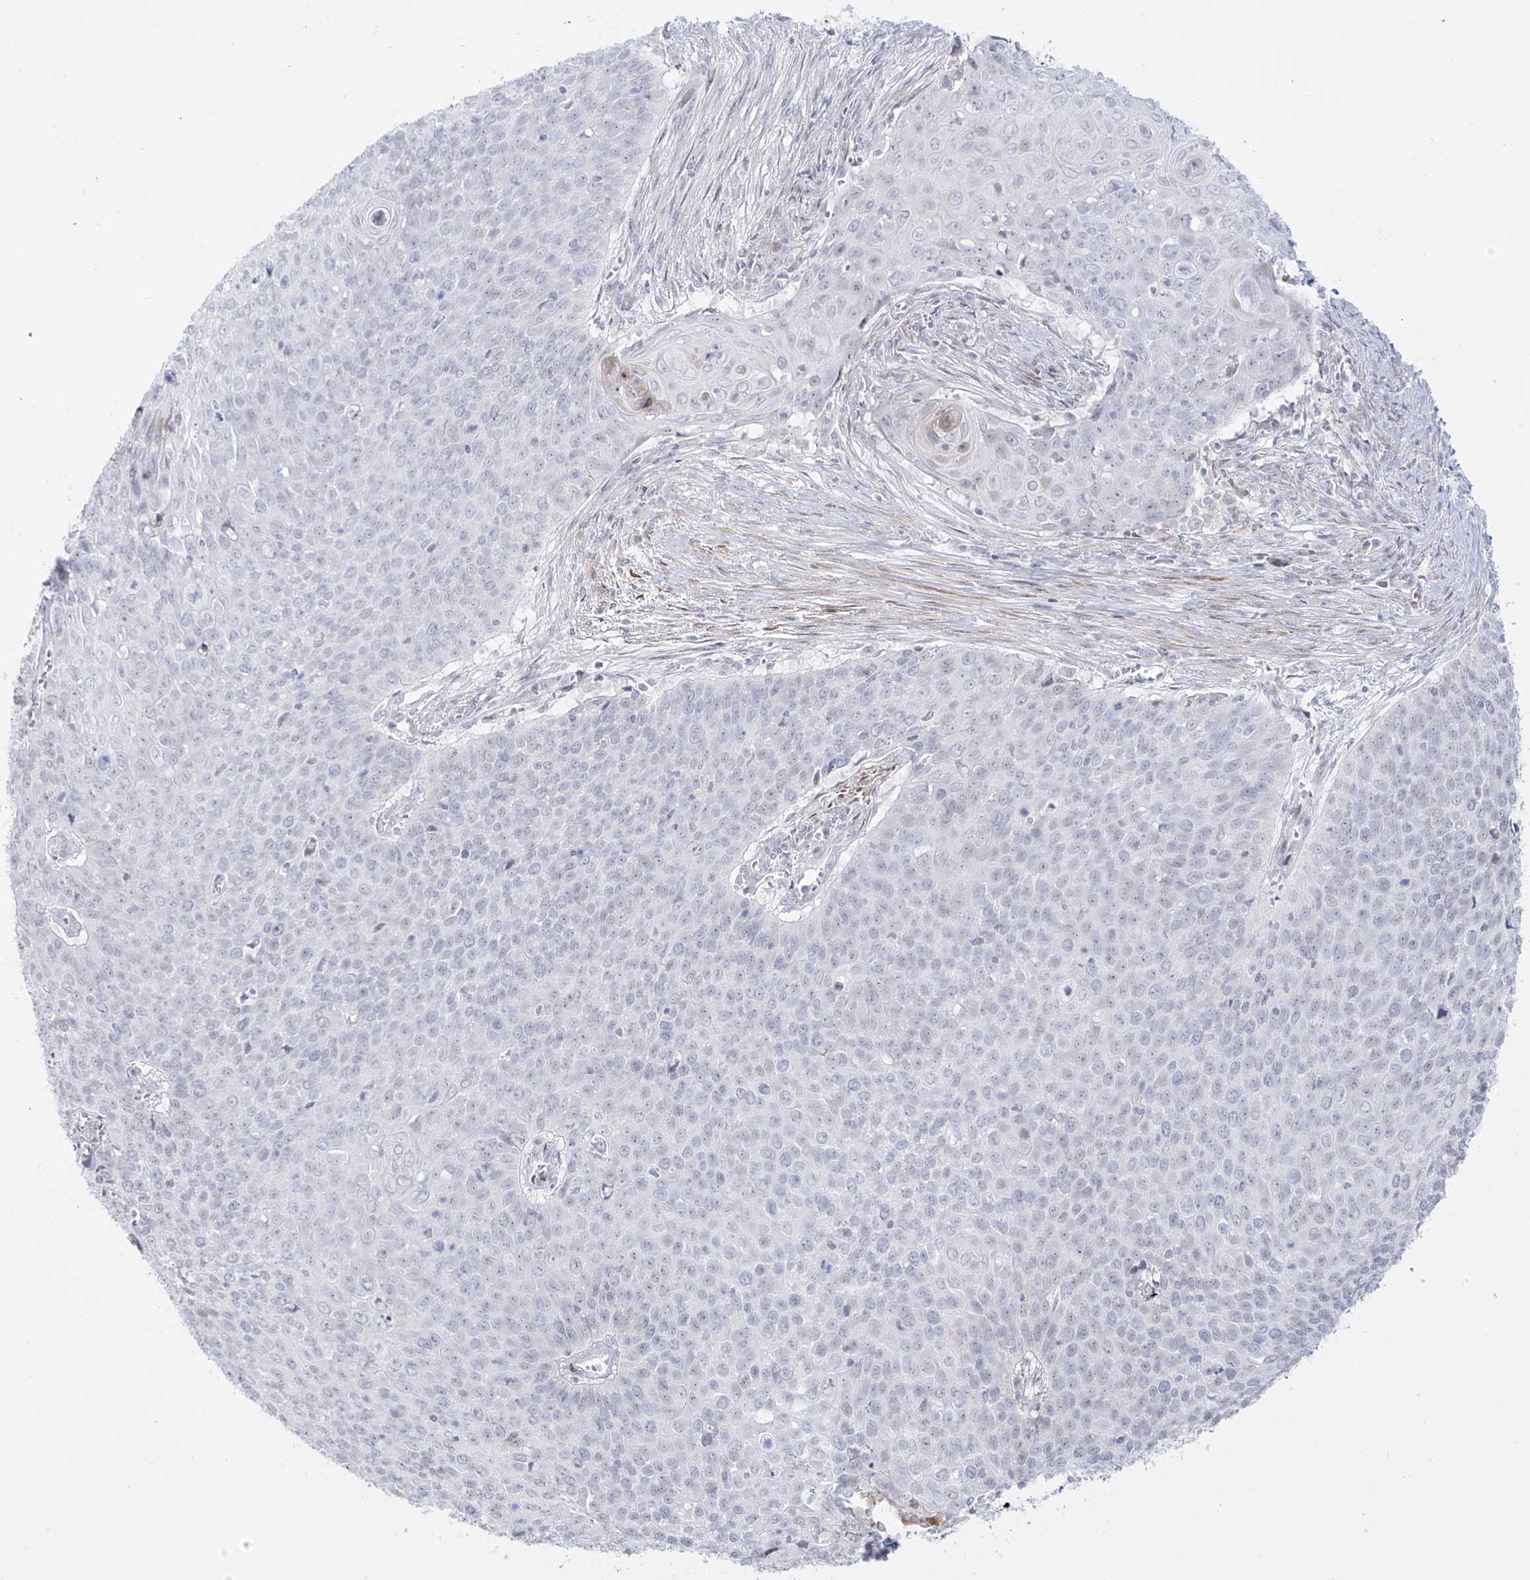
{"staining": {"intensity": "negative", "quantity": "none", "location": "none"}, "tissue": "cervical cancer", "cell_type": "Tumor cells", "image_type": "cancer", "snomed": [{"axis": "morphology", "description": "Squamous cell carcinoma, NOS"}, {"axis": "topography", "description": "Cervix"}], "caption": "The photomicrograph exhibits no staining of tumor cells in squamous cell carcinoma (cervical).", "gene": "ZNF180", "patient": {"sex": "female", "age": 39}}